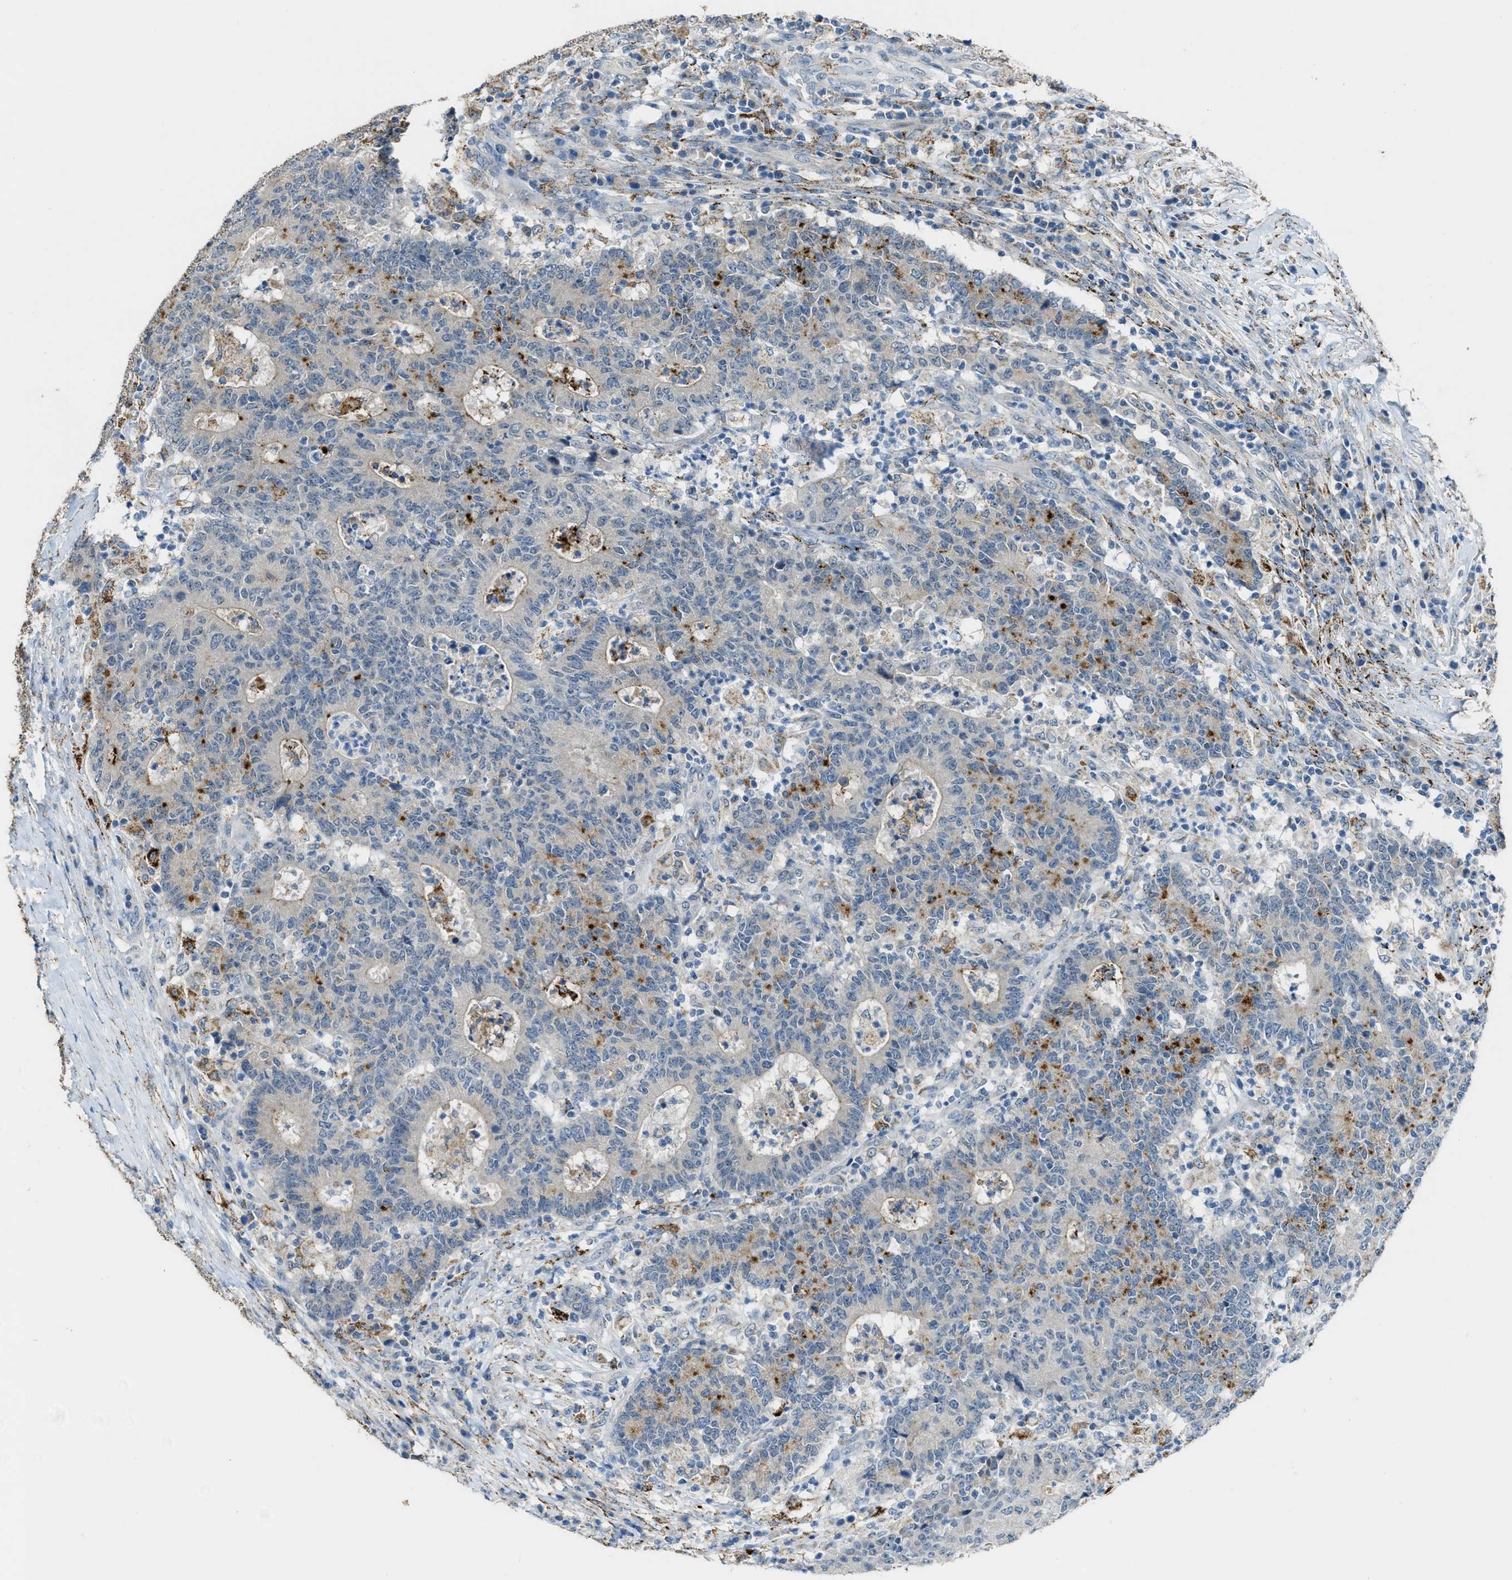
{"staining": {"intensity": "weak", "quantity": "<25%", "location": "cytoplasmic/membranous"}, "tissue": "colorectal cancer", "cell_type": "Tumor cells", "image_type": "cancer", "snomed": [{"axis": "morphology", "description": "Normal tissue, NOS"}, {"axis": "morphology", "description": "Adenocarcinoma, NOS"}, {"axis": "topography", "description": "Colon"}], "caption": "An image of colorectal cancer (adenocarcinoma) stained for a protein demonstrates no brown staining in tumor cells.", "gene": "CDON", "patient": {"sex": "female", "age": 75}}